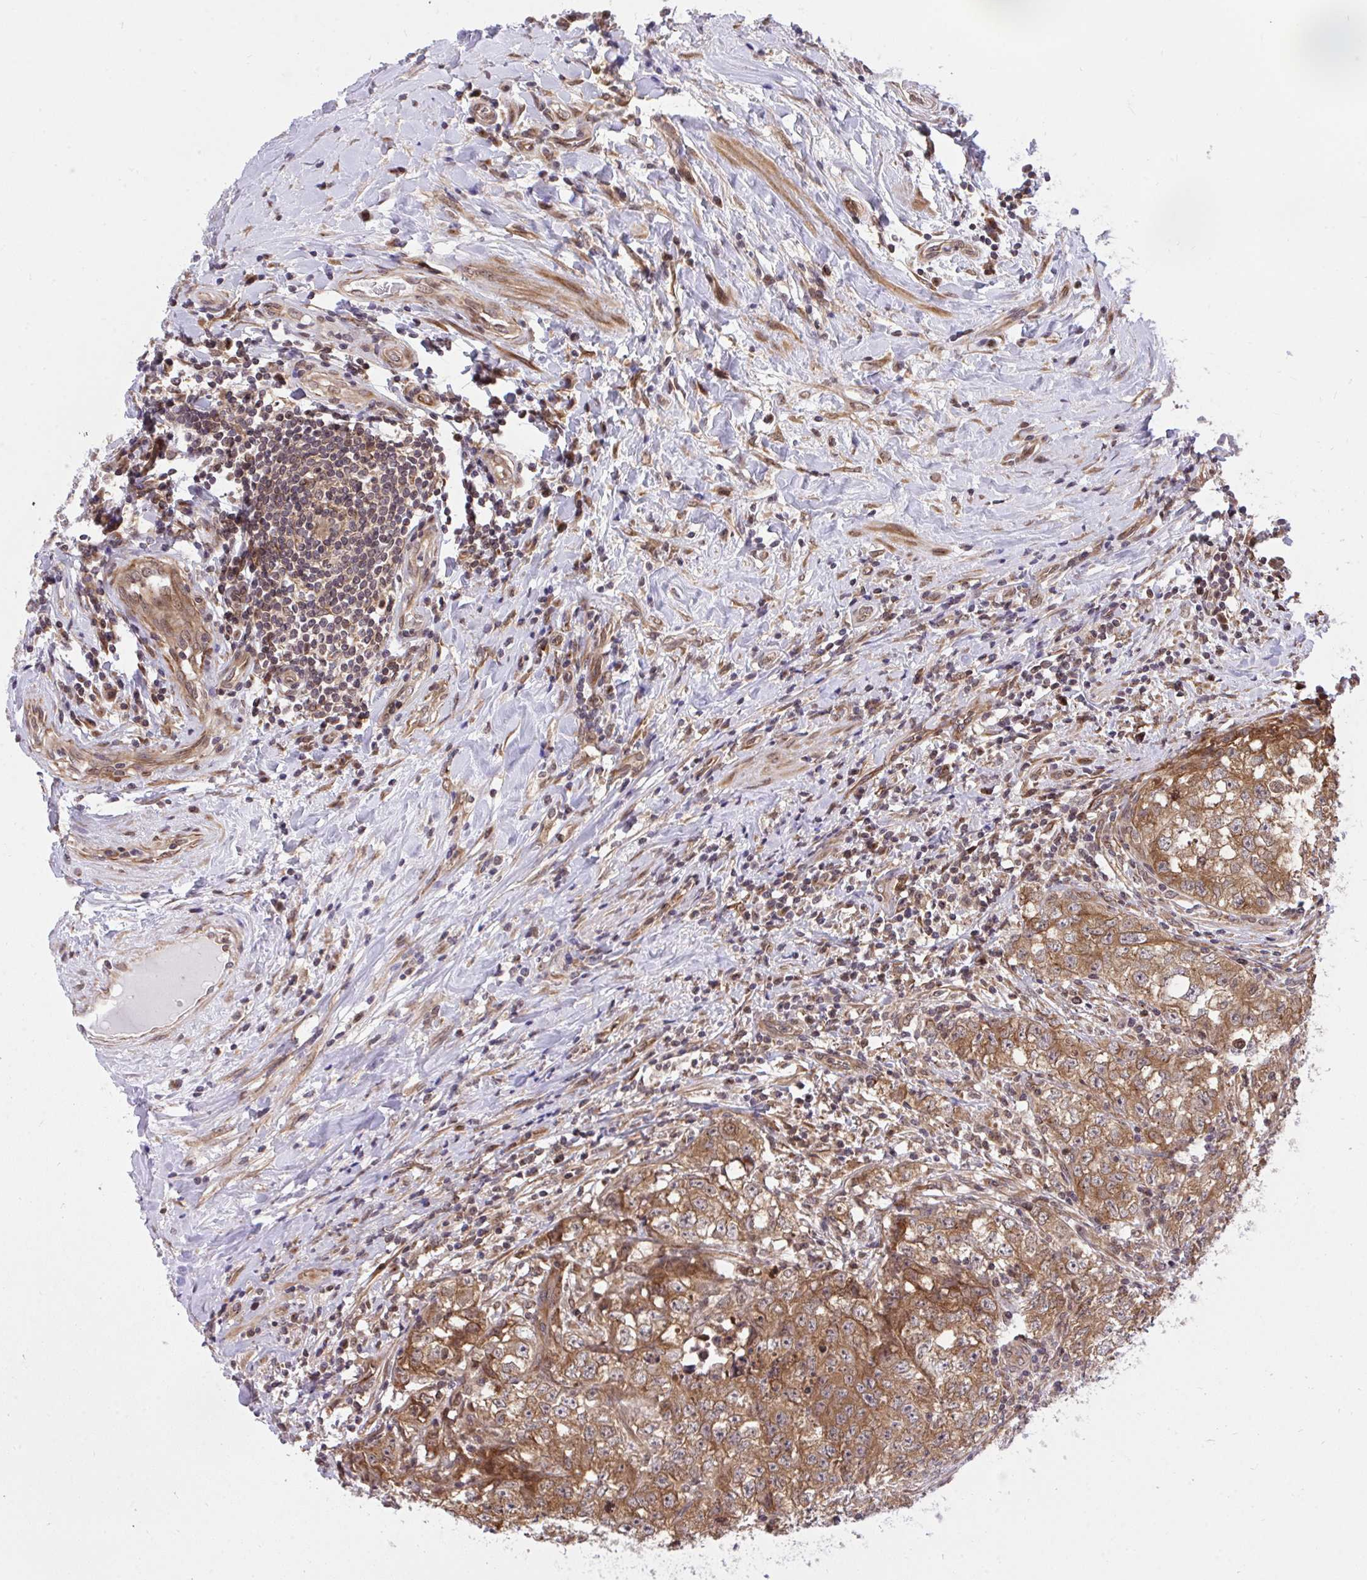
{"staining": {"intensity": "moderate", "quantity": ">75%", "location": "cytoplasmic/membranous"}, "tissue": "testis cancer", "cell_type": "Tumor cells", "image_type": "cancer", "snomed": [{"axis": "morphology", "description": "Seminoma, NOS"}, {"axis": "morphology", "description": "Carcinoma, Embryonal, NOS"}, {"axis": "topography", "description": "Testis"}], "caption": "Protein staining exhibits moderate cytoplasmic/membranous staining in about >75% of tumor cells in testis seminoma.", "gene": "ERI1", "patient": {"sex": "male", "age": 43}}